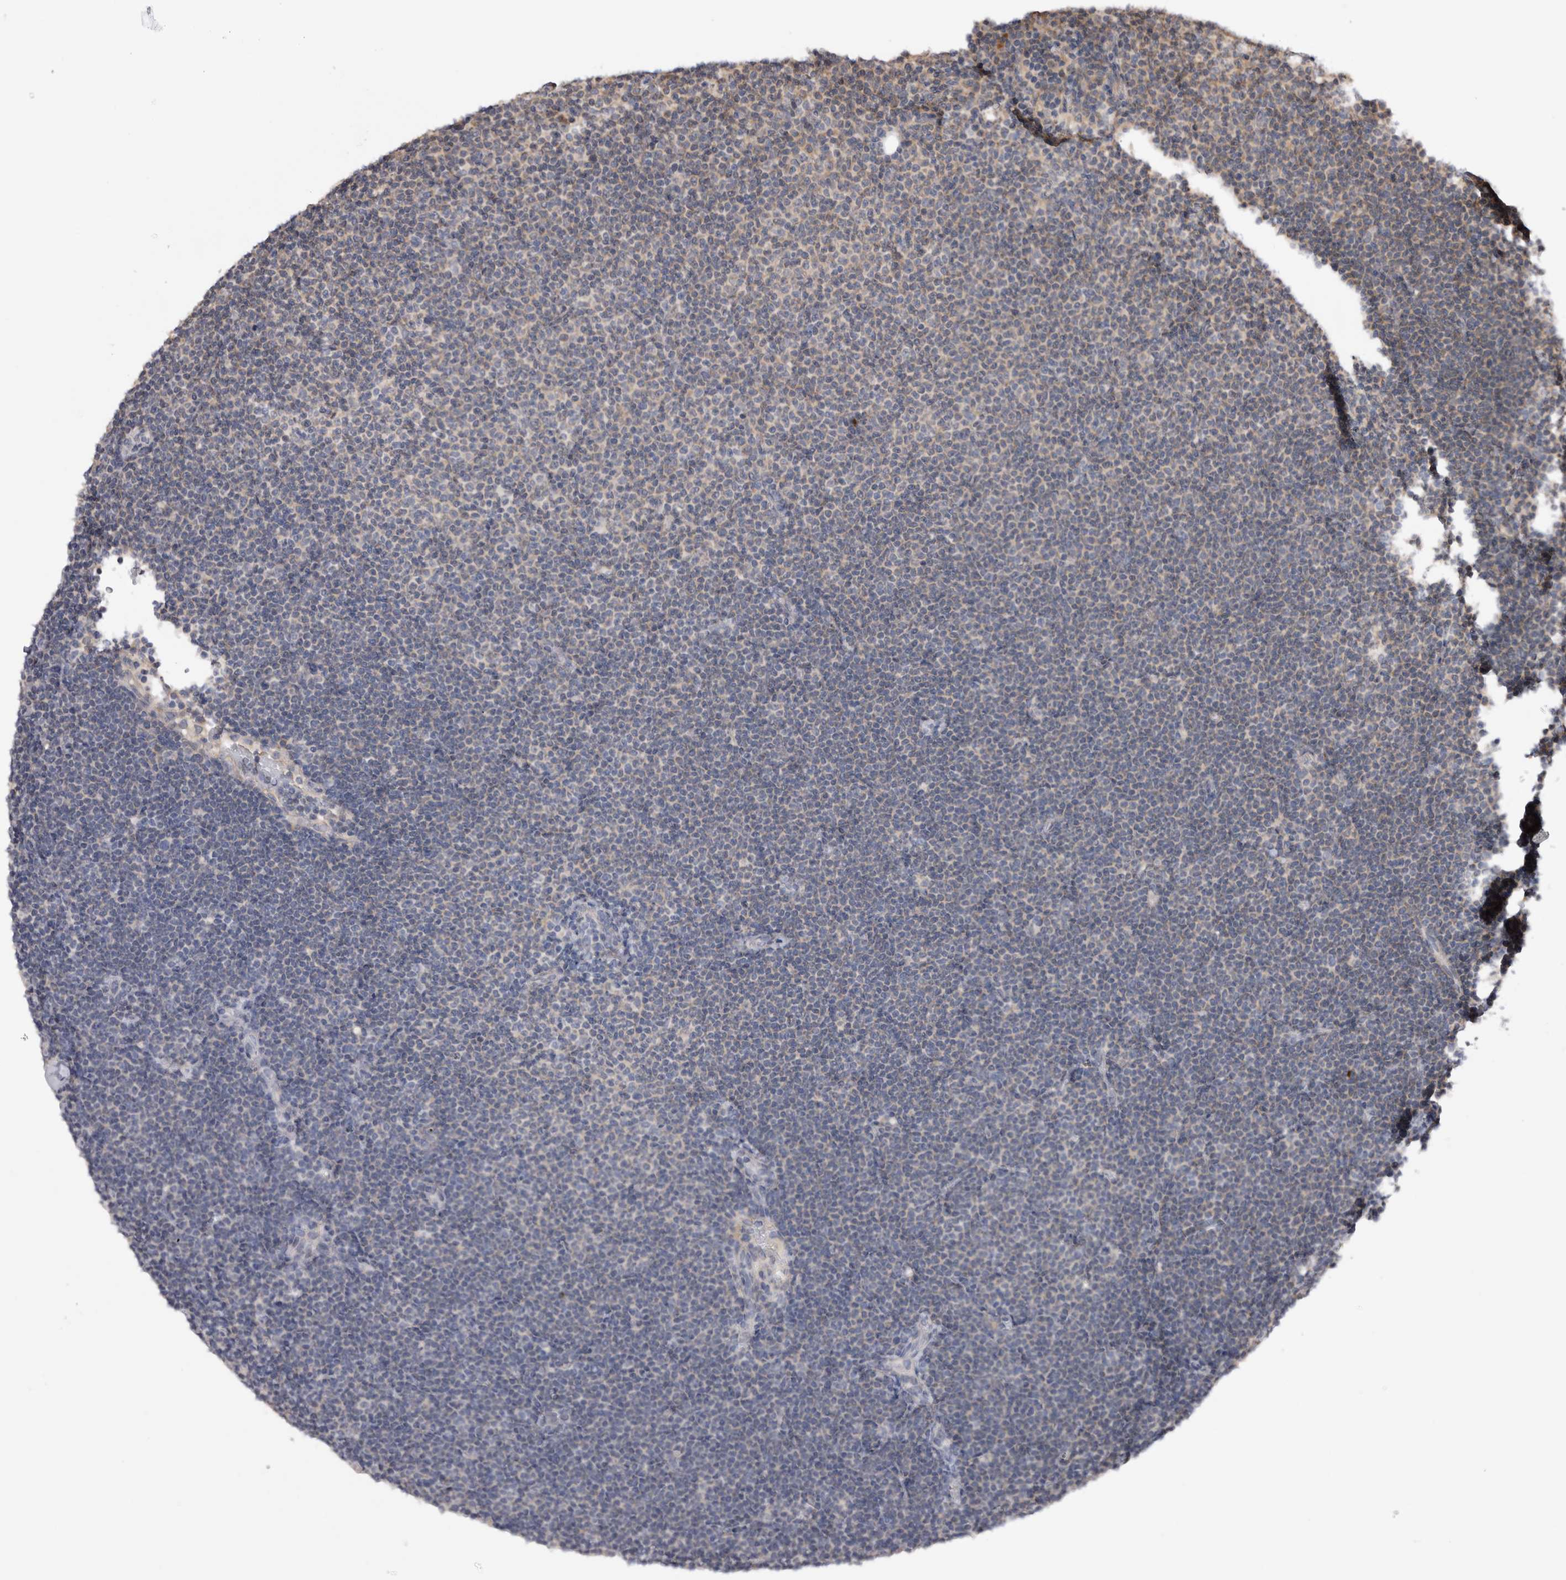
{"staining": {"intensity": "negative", "quantity": "none", "location": "none"}, "tissue": "lymphoma", "cell_type": "Tumor cells", "image_type": "cancer", "snomed": [{"axis": "morphology", "description": "Malignant lymphoma, non-Hodgkin's type, Low grade"}, {"axis": "topography", "description": "Lymph node"}], "caption": "Human lymphoma stained for a protein using IHC reveals no positivity in tumor cells.", "gene": "SMAP2", "patient": {"sex": "female", "age": 53}}